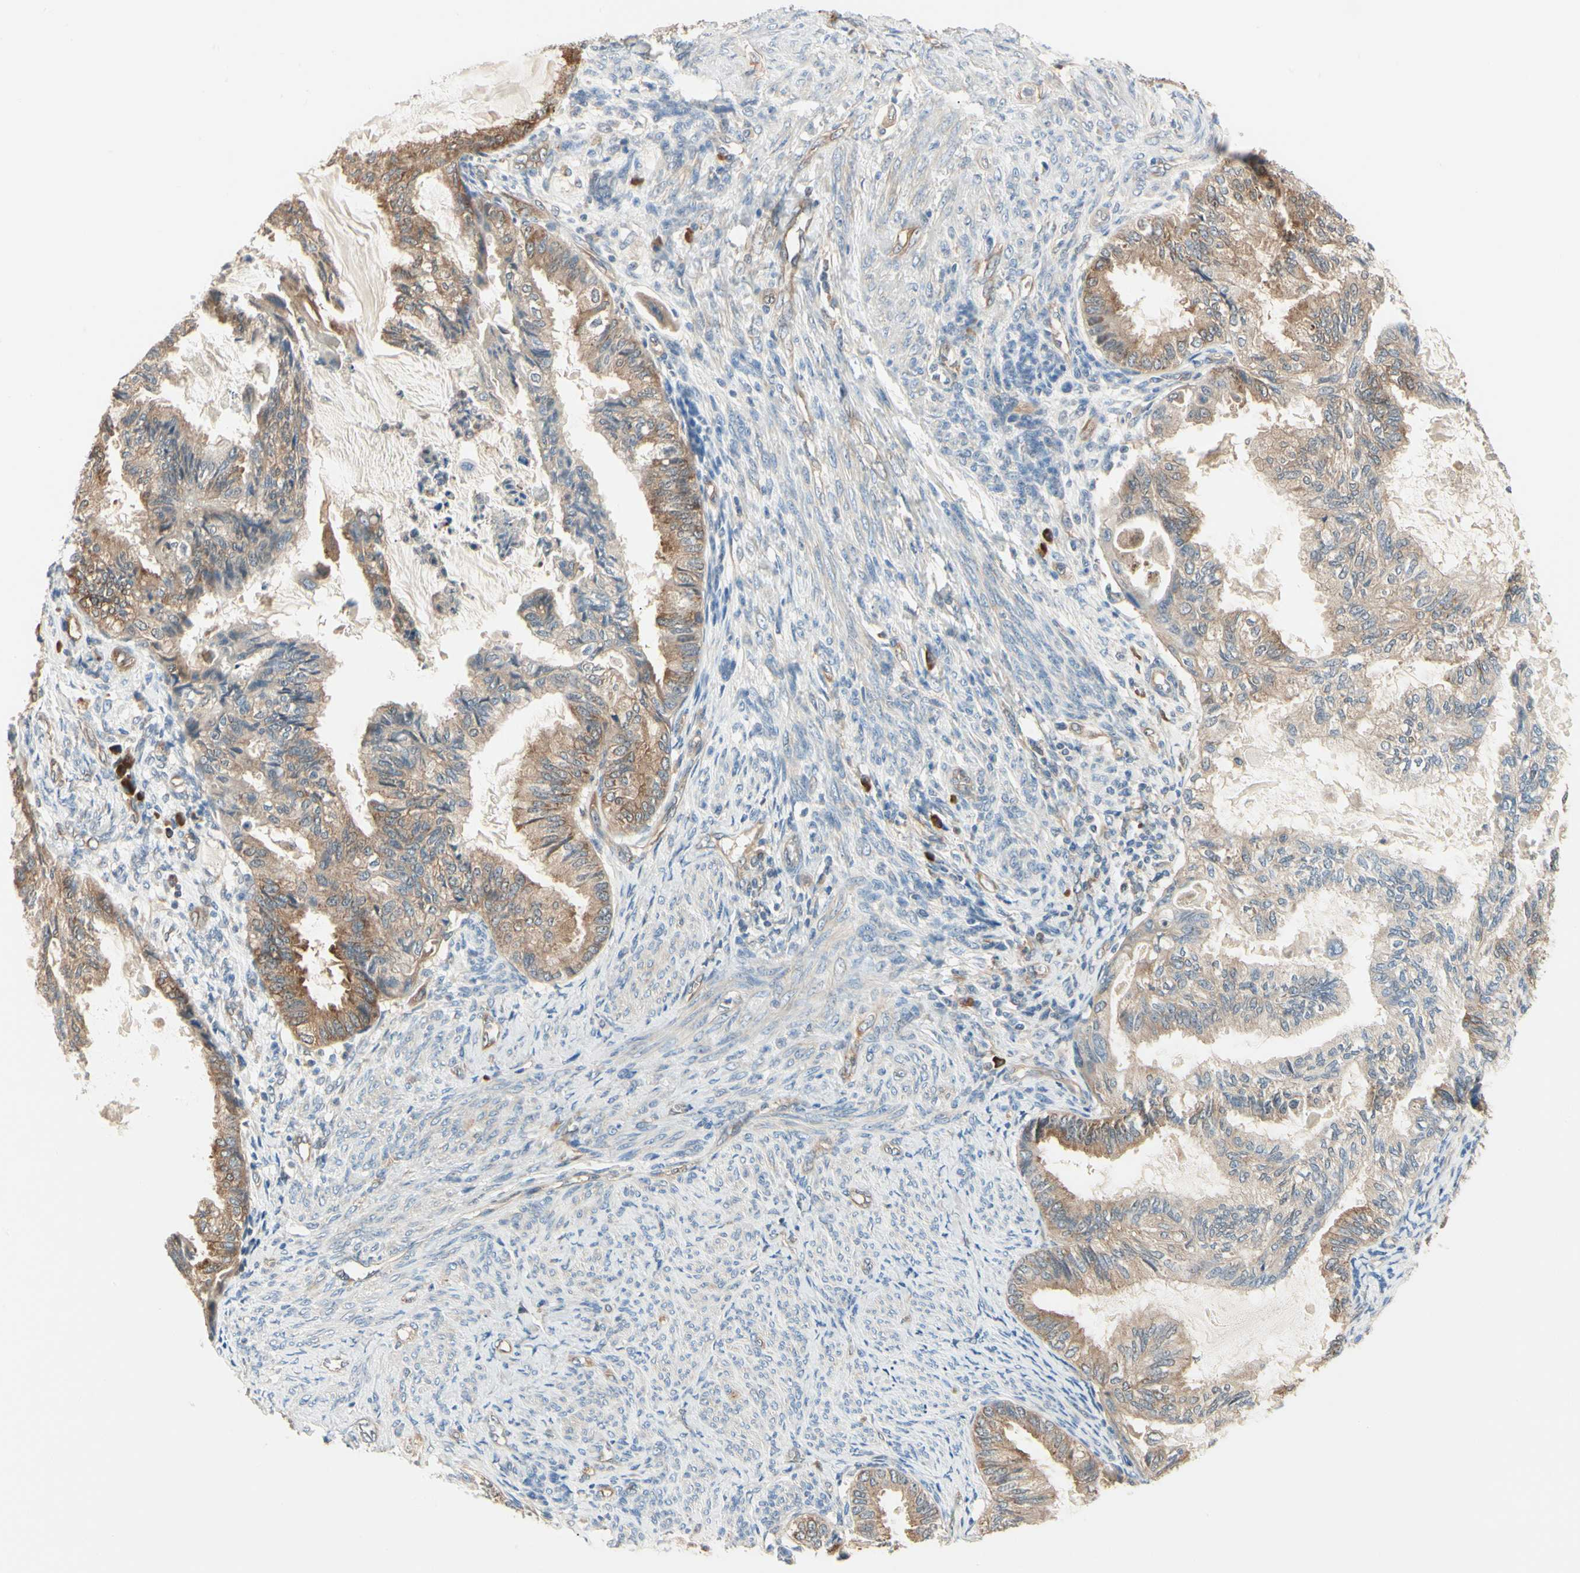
{"staining": {"intensity": "moderate", "quantity": ">75%", "location": "cytoplasmic/membranous"}, "tissue": "cervical cancer", "cell_type": "Tumor cells", "image_type": "cancer", "snomed": [{"axis": "morphology", "description": "Normal tissue, NOS"}, {"axis": "morphology", "description": "Adenocarcinoma, NOS"}, {"axis": "topography", "description": "Cervix"}, {"axis": "topography", "description": "Endometrium"}], "caption": "Cervical cancer stained with a protein marker exhibits moderate staining in tumor cells.", "gene": "NME1-NME2", "patient": {"sex": "female", "age": 86}}